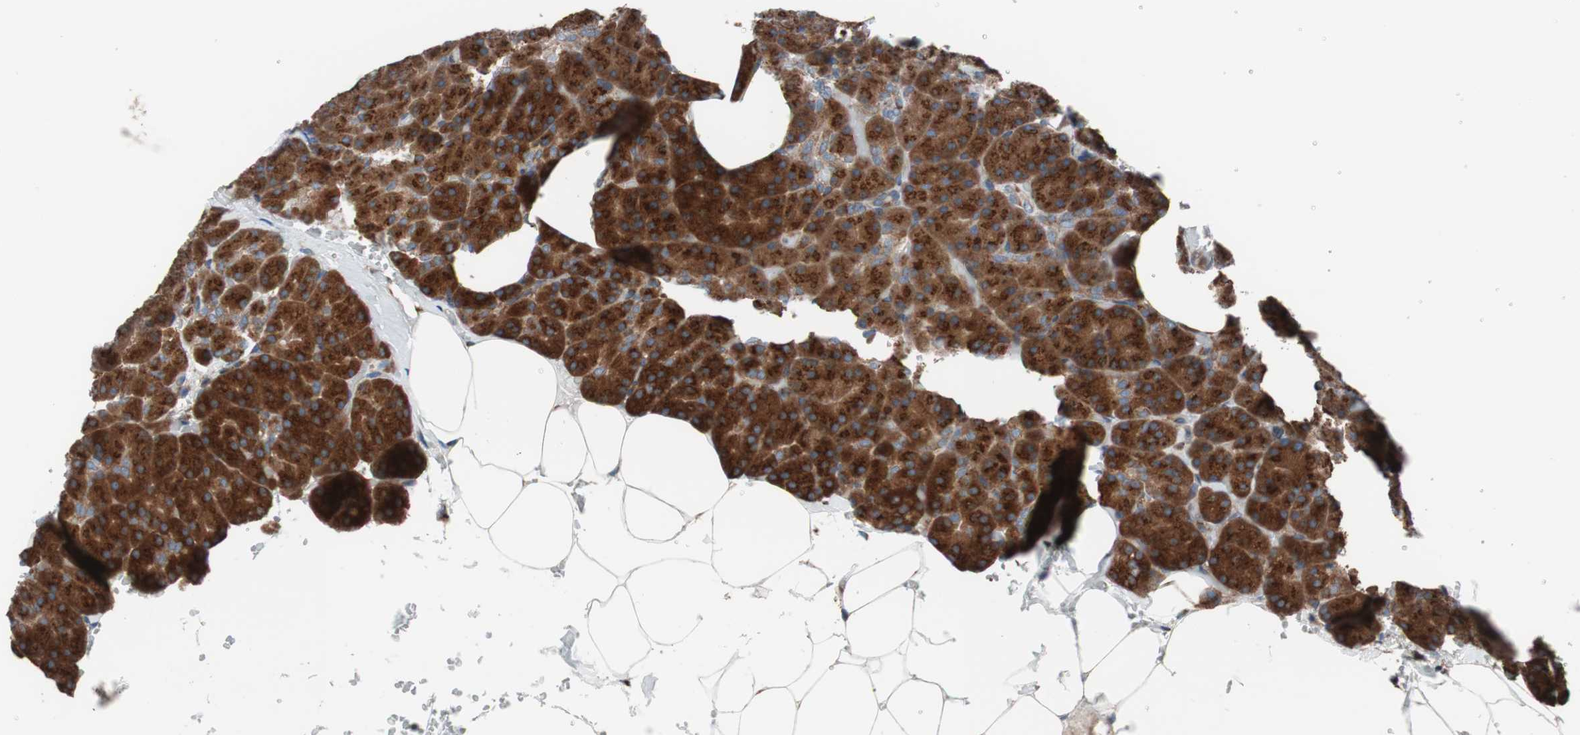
{"staining": {"intensity": "strong", "quantity": ">75%", "location": "cytoplasmic/membranous"}, "tissue": "pancreas", "cell_type": "Exocrine glandular cells", "image_type": "normal", "snomed": [{"axis": "morphology", "description": "Normal tissue, NOS"}, {"axis": "topography", "description": "Pancreas"}], "caption": "Unremarkable pancreas demonstrates strong cytoplasmic/membranous expression in about >75% of exocrine glandular cells, visualized by immunohistochemistry. The protein is stained brown, and the nuclei are stained in blue (DAB (3,3'-diaminobenzidine) IHC with brightfield microscopy, high magnification).", "gene": "SEC31A", "patient": {"sex": "female", "age": 35}}